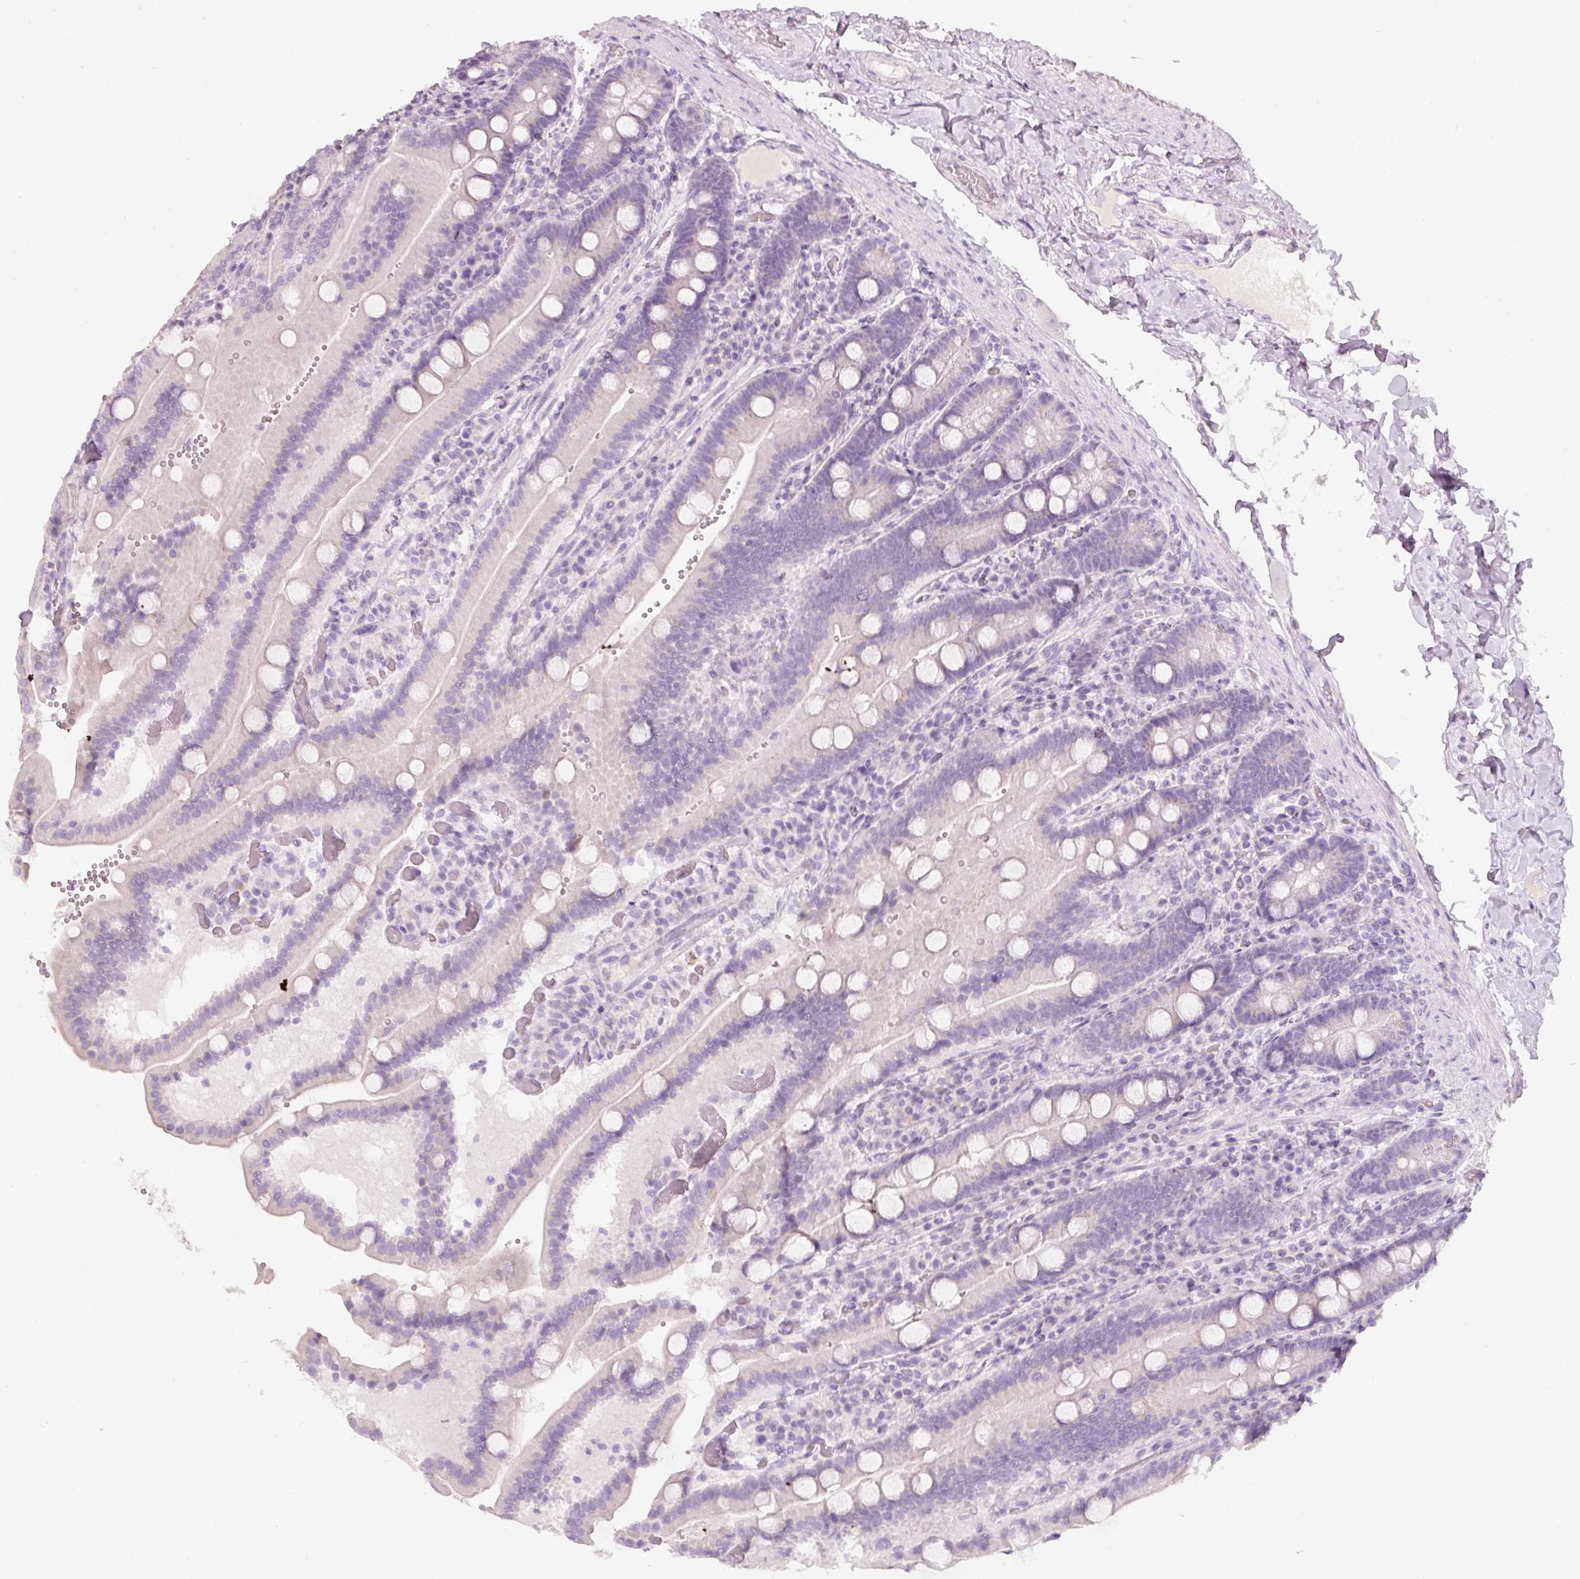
{"staining": {"intensity": "negative", "quantity": "none", "location": "none"}, "tissue": "duodenum", "cell_type": "Glandular cells", "image_type": "normal", "snomed": [{"axis": "morphology", "description": "Normal tissue, NOS"}, {"axis": "topography", "description": "Duodenum"}], "caption": "High power microscopy histopathology image of an immunohistochemistry (IHC) image of benign duodenum, revealing no significant staining in glandular cells. Brightfield microscopy of immunohistochemistry (IHC) stained with DAB (brown) and hematoxylin (blue), captured at high magnification.", "gene": "ENSG00000206549", "patient": {"sex": "female", "age": 62}}